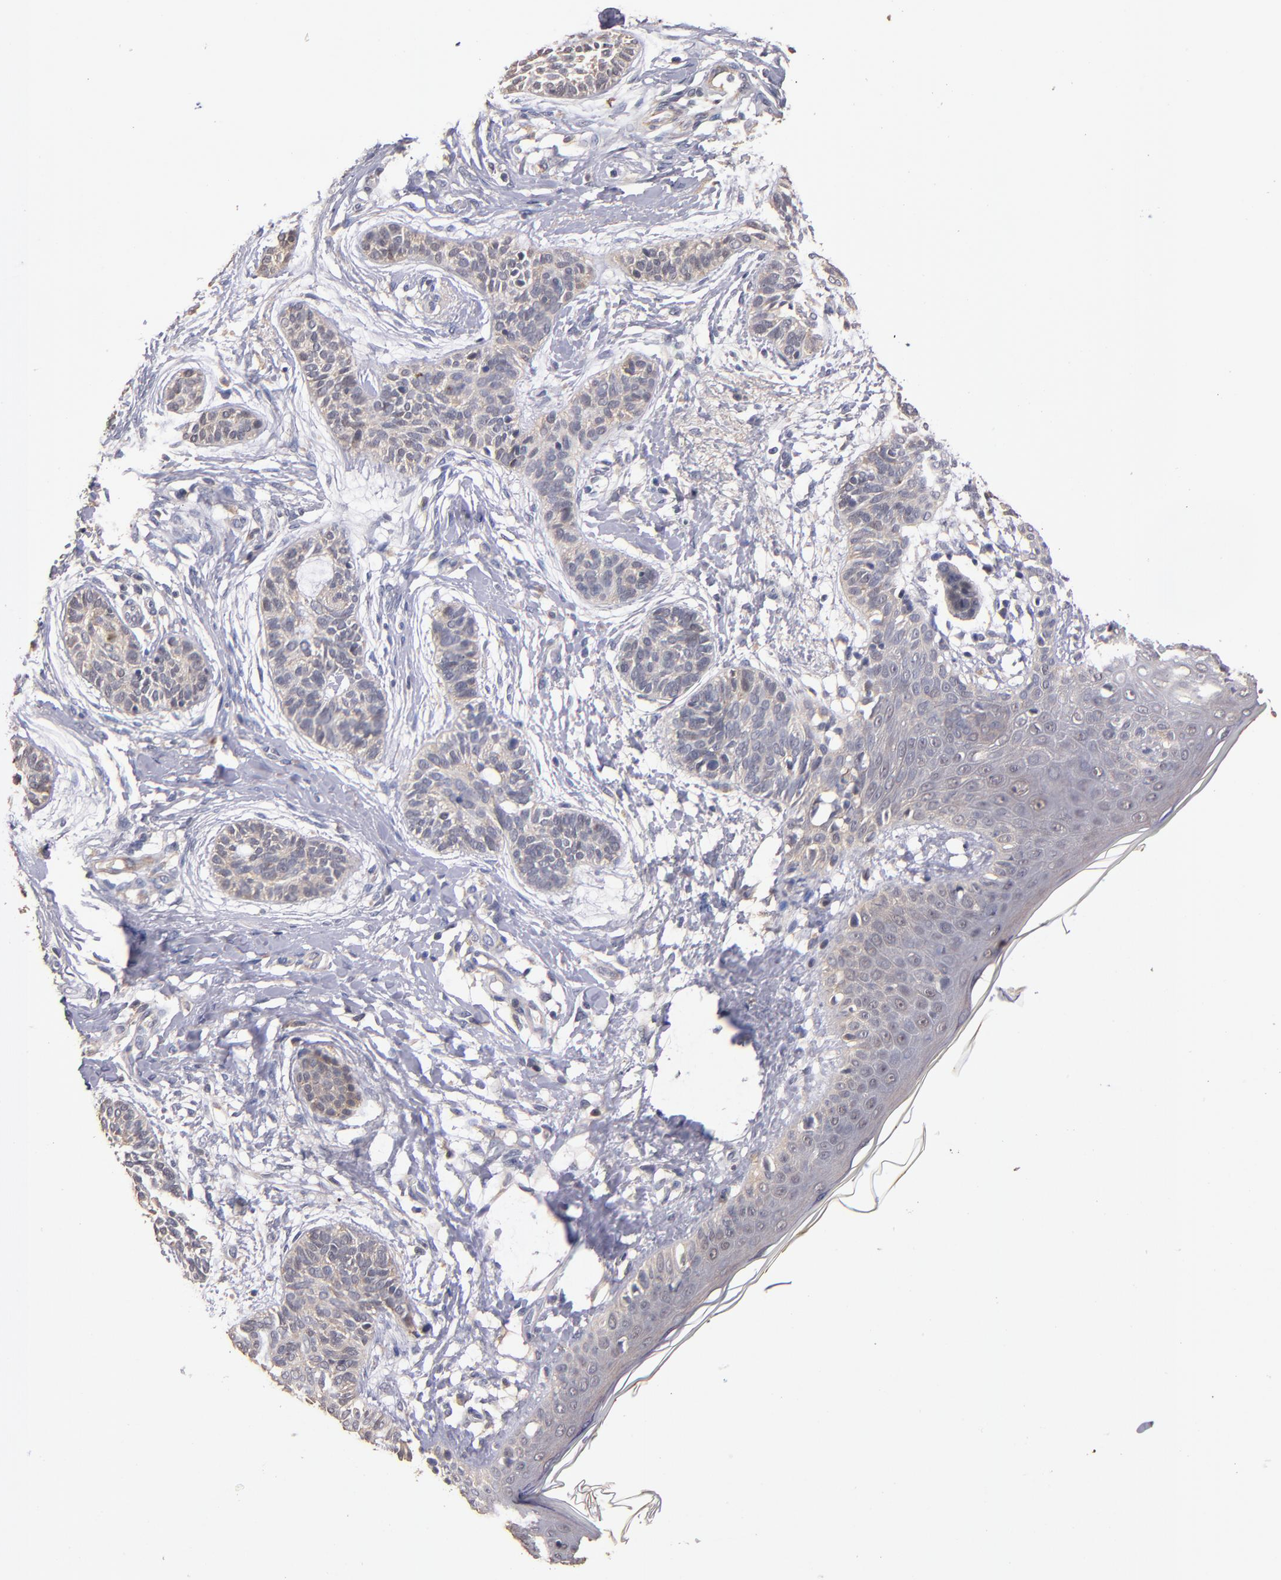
{"staining": {"intensity": "negative", "quantity": "none", "location": "none"}, "tissue": "skin cancer", "cell_type": "Tumor cells", "image_type": "cancer", "snomed": [{"axis": "morphology", "description": "Normal tissue, NOS"}, {"axis": "morphology", "description": "Basal cell carcinoma"}, {"axis": "topography", "description": "Skin"}], "caption": "IHC of skin cancer (basal cell carcinoma) displays no staining in tumor cells. (DAB (3,3'-diaminobenzidine) immunohistochemistry visualized using brightfield microscopy, high magnification).", "gene": "TTLL12", "patient": {"sex": "male", "age": 63}}